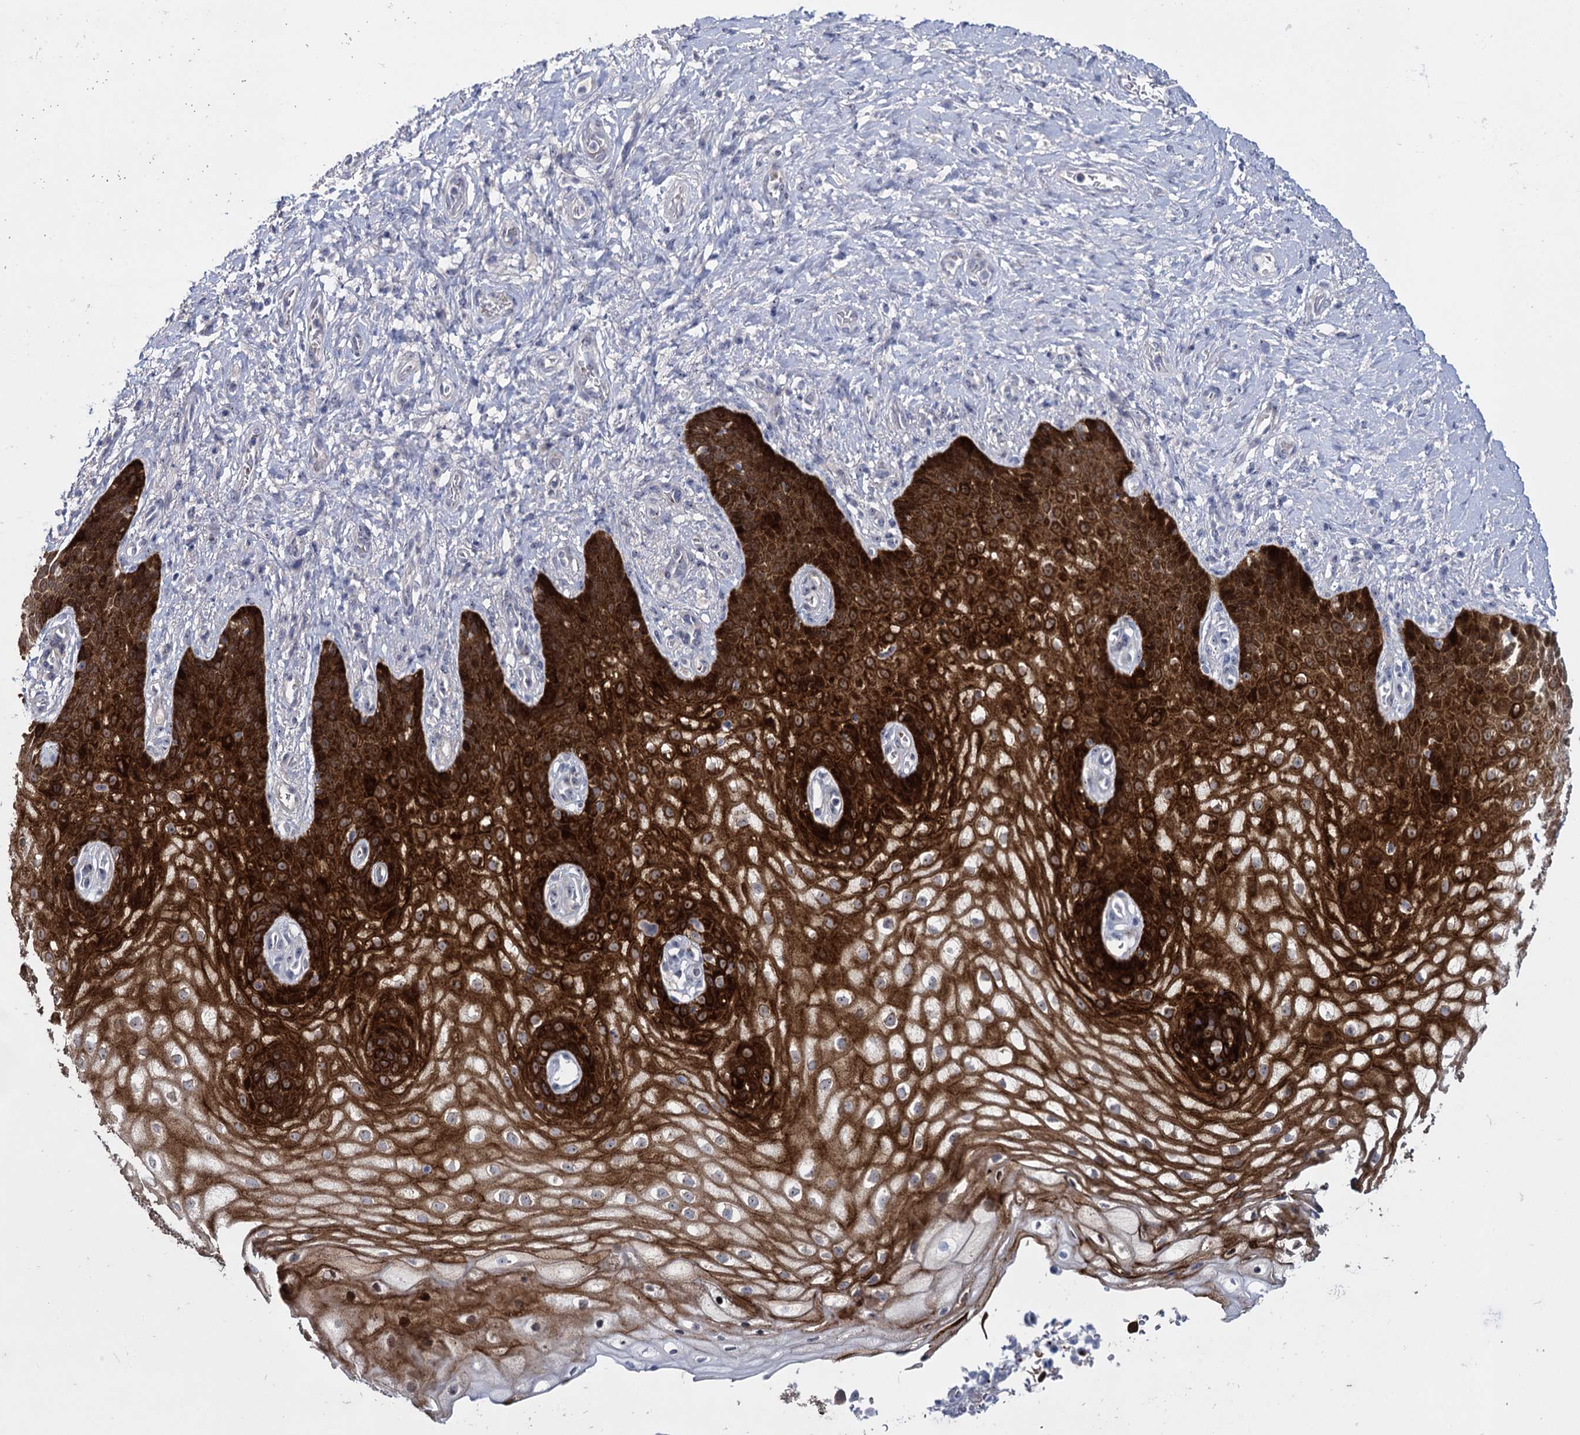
{"staining": {"intensity": "strong", "quantity": ">75%", "location": "cytoplasmic/membranous"}, "tissue": "vagina", "cell_type": "Squamous epithelial cells", "image_type": "normal", "snomed": [{"axis": "morphology", "description": "Normal tissue, NOS"}, {"axis": "topography", "description": "Vagina"}], "caption": "An image of vagina stained for a protein exhibits strong cytoplasmic/membranous brown staining in squamous epithelial cells.", "gene": "SFN", "patient": {"sex": "female", "age": 60}}